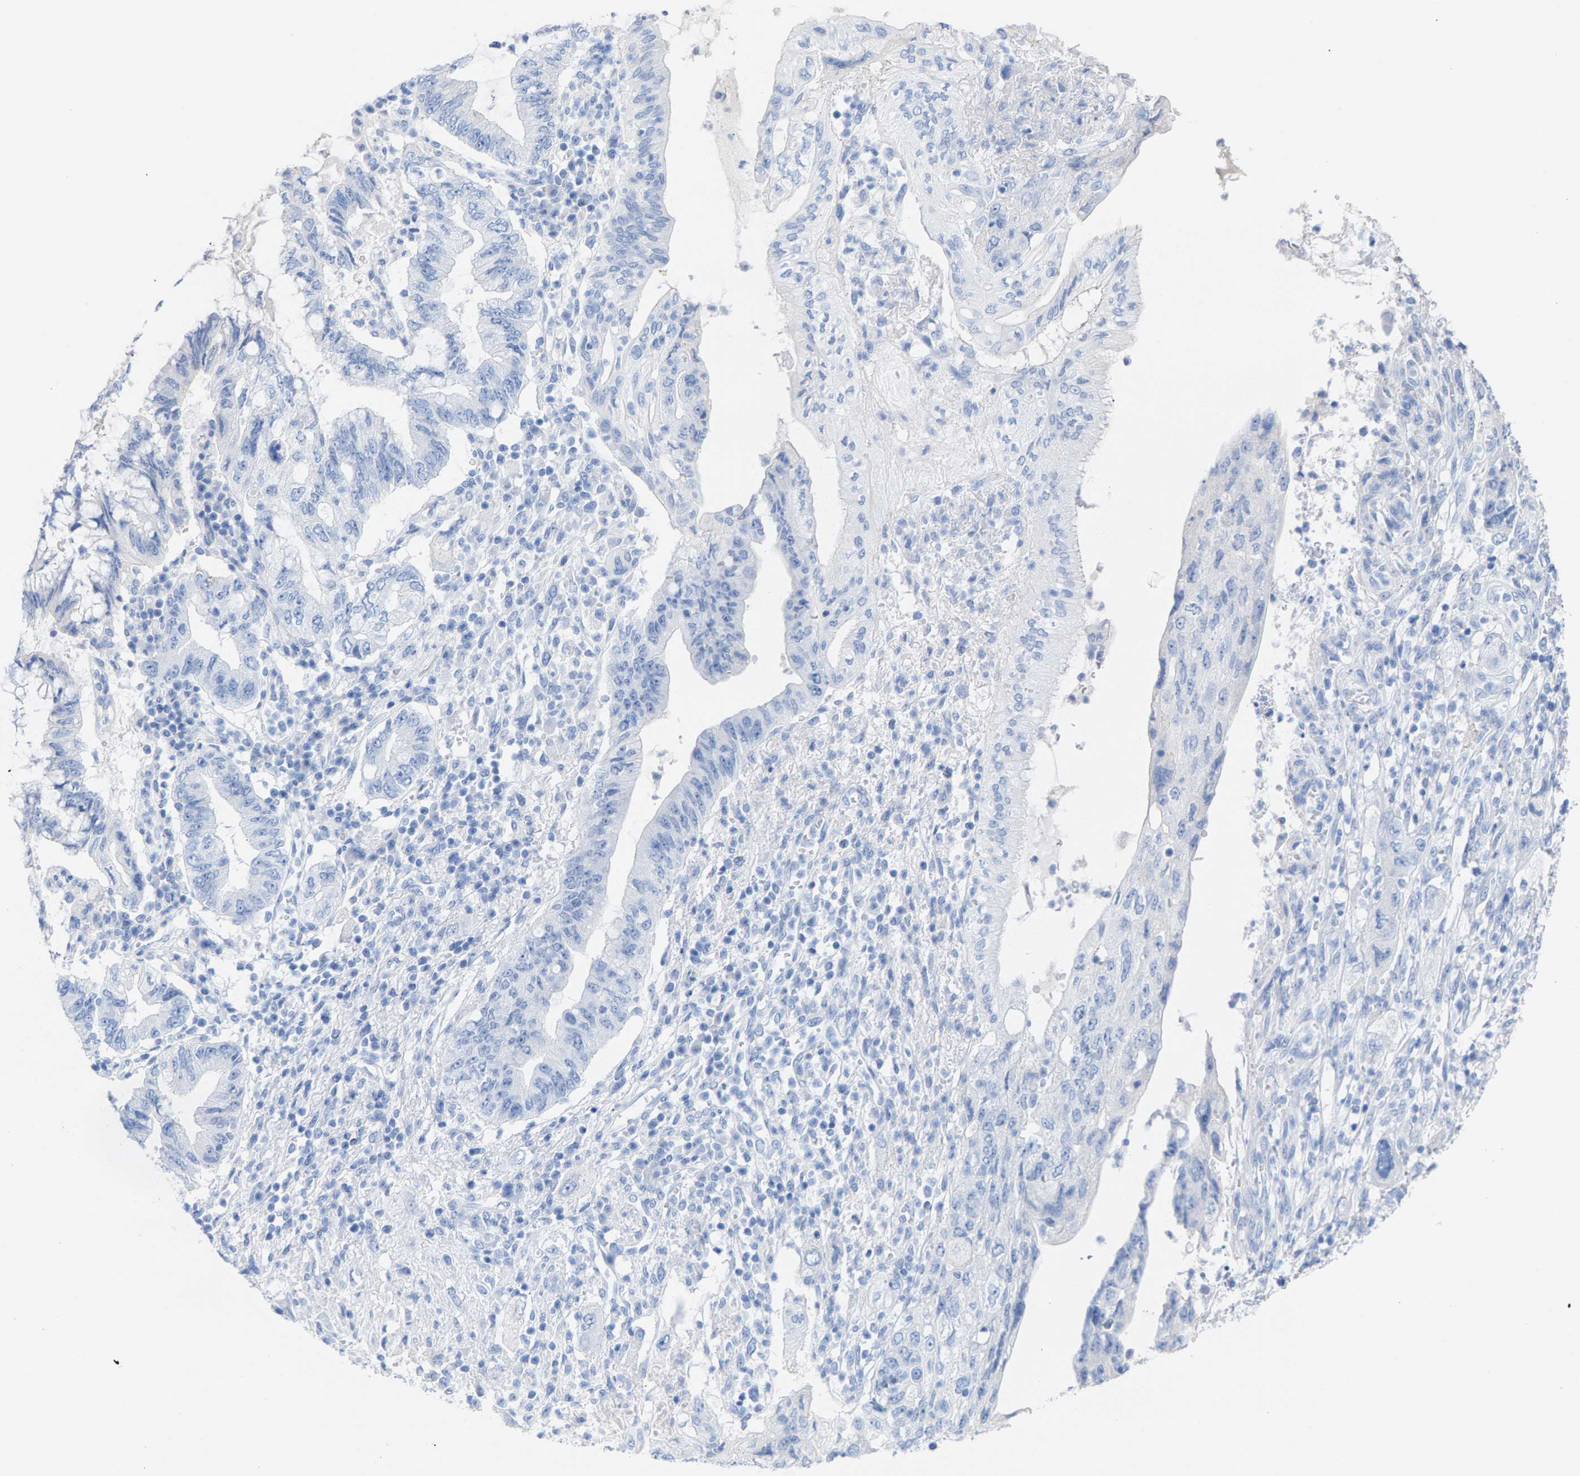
{"staining": {"intensity": "negative", "quantity": "none", "location": "none"}, "tissue": "pancreatic cancer", "cell_type": "Tumor cells", "image_type": "cancer", "snomed": [{"axis": "morphology", "description": "Adenocarcinoma, NOS"}, {"axis": "topography", "description": "Pancreas"}], "caption": "This micrograph is of pancreatic cancer stained with immunohistochemistry to label a protein in brown with the nuclei are counter-stained blue. There is no positivity in tumor cells. (Stains: DAB IHC with hematoxylin counter stain, Microscopy: brightfield microscopy at high magnification).", "gene": "CPA1", "patient": {"sex": "female", "age": 73}}